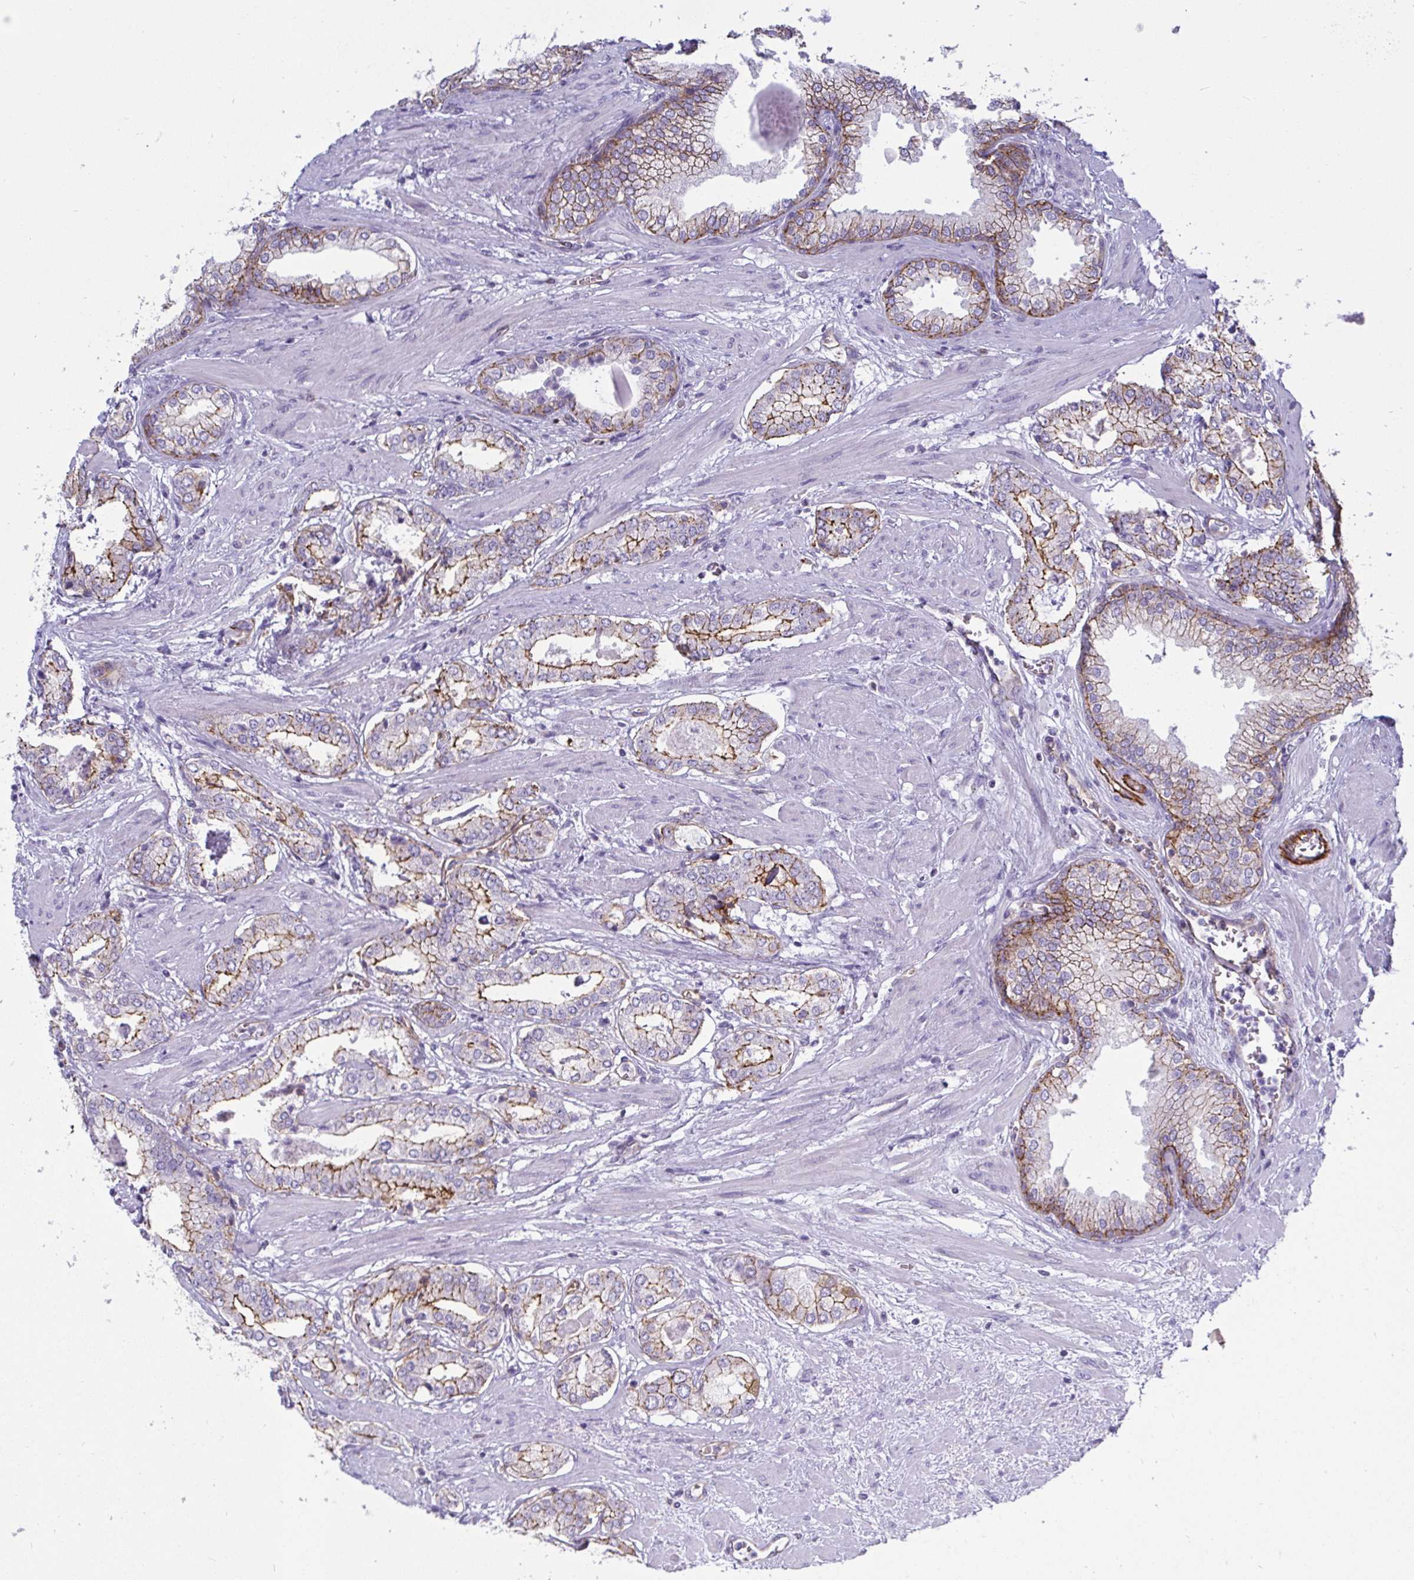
{"staining": {"intensity": "moderate", "quantity": "<25%", "location": "cytoplasmic/membranous"}, "tissue": "prostate cancer", "cell_type": "Tumor cells", "image_type": "cancer", "snomed": [{"axis": "morphology", "description": "Adenocarcinoma, Low grade"}, {"axis": "topography", "description": "Prostate"}], "caption": "Protein staining of adenocarcinoma (low-grade) (prostate) tissue shows moderate cytoplasmic/membranous expression in about <25% of tumor cells. Immunohistochemistry stains the protein in brown and the nuclei are stained blue.", "gene": "LIMA1", "patient": {"sex": "male", "age": 64}}